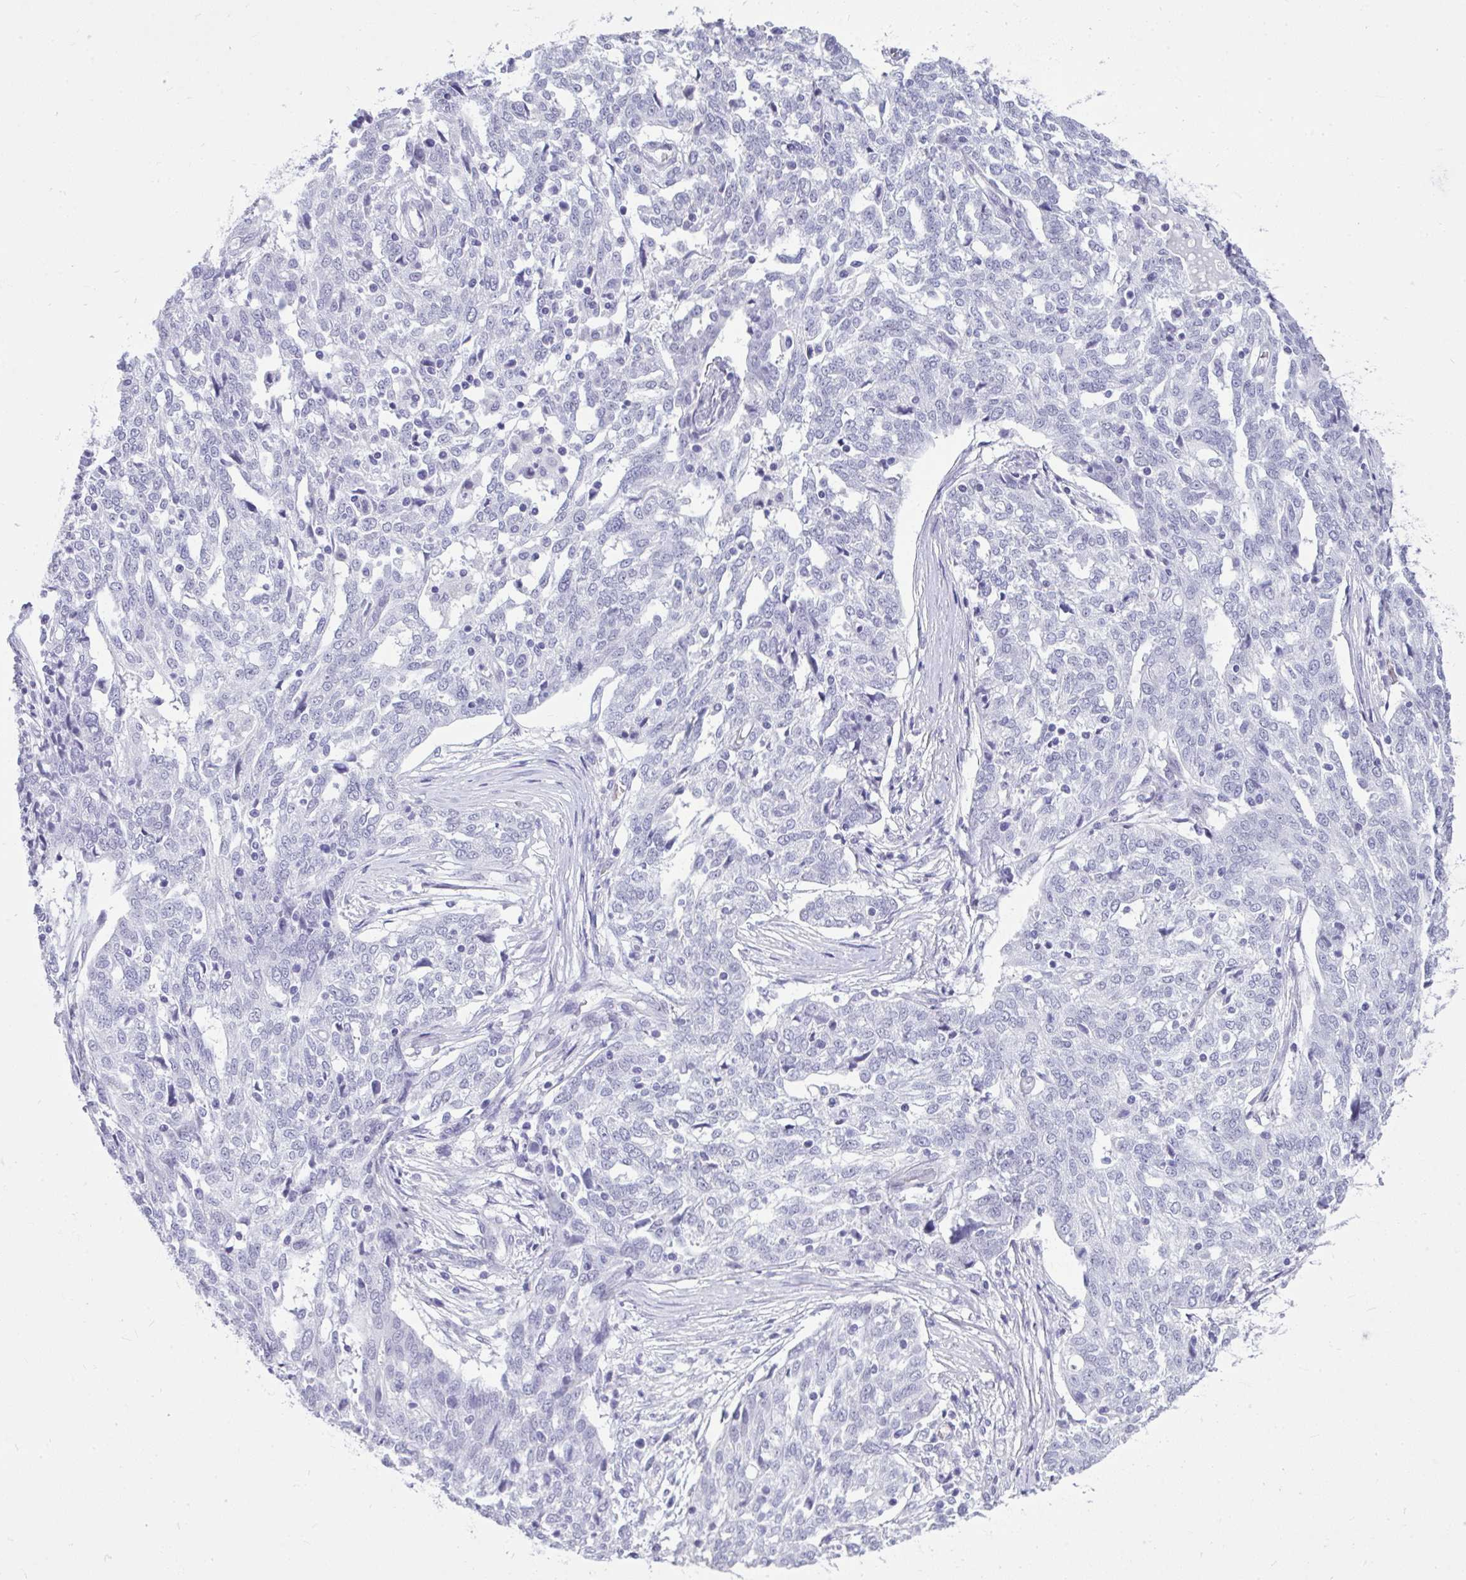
{"staining": {"intensity": "negative", "quantity": "none", "location": "none"}, "tissue": "ovarian cancer", "cell_type": "Tumor cells", "image_type": "cancer", "snomed": [{"axis": "morphology", "description": "Cystadenocarcinoma, serous, NOS"}, {"axis": "topography", "description": "Ovary"}], "caption": "Tumor cells are negative for brown protein staining in ovarian cancer.", "gene": "PRM2", "patient": {"sex": "female", "age": 67}}